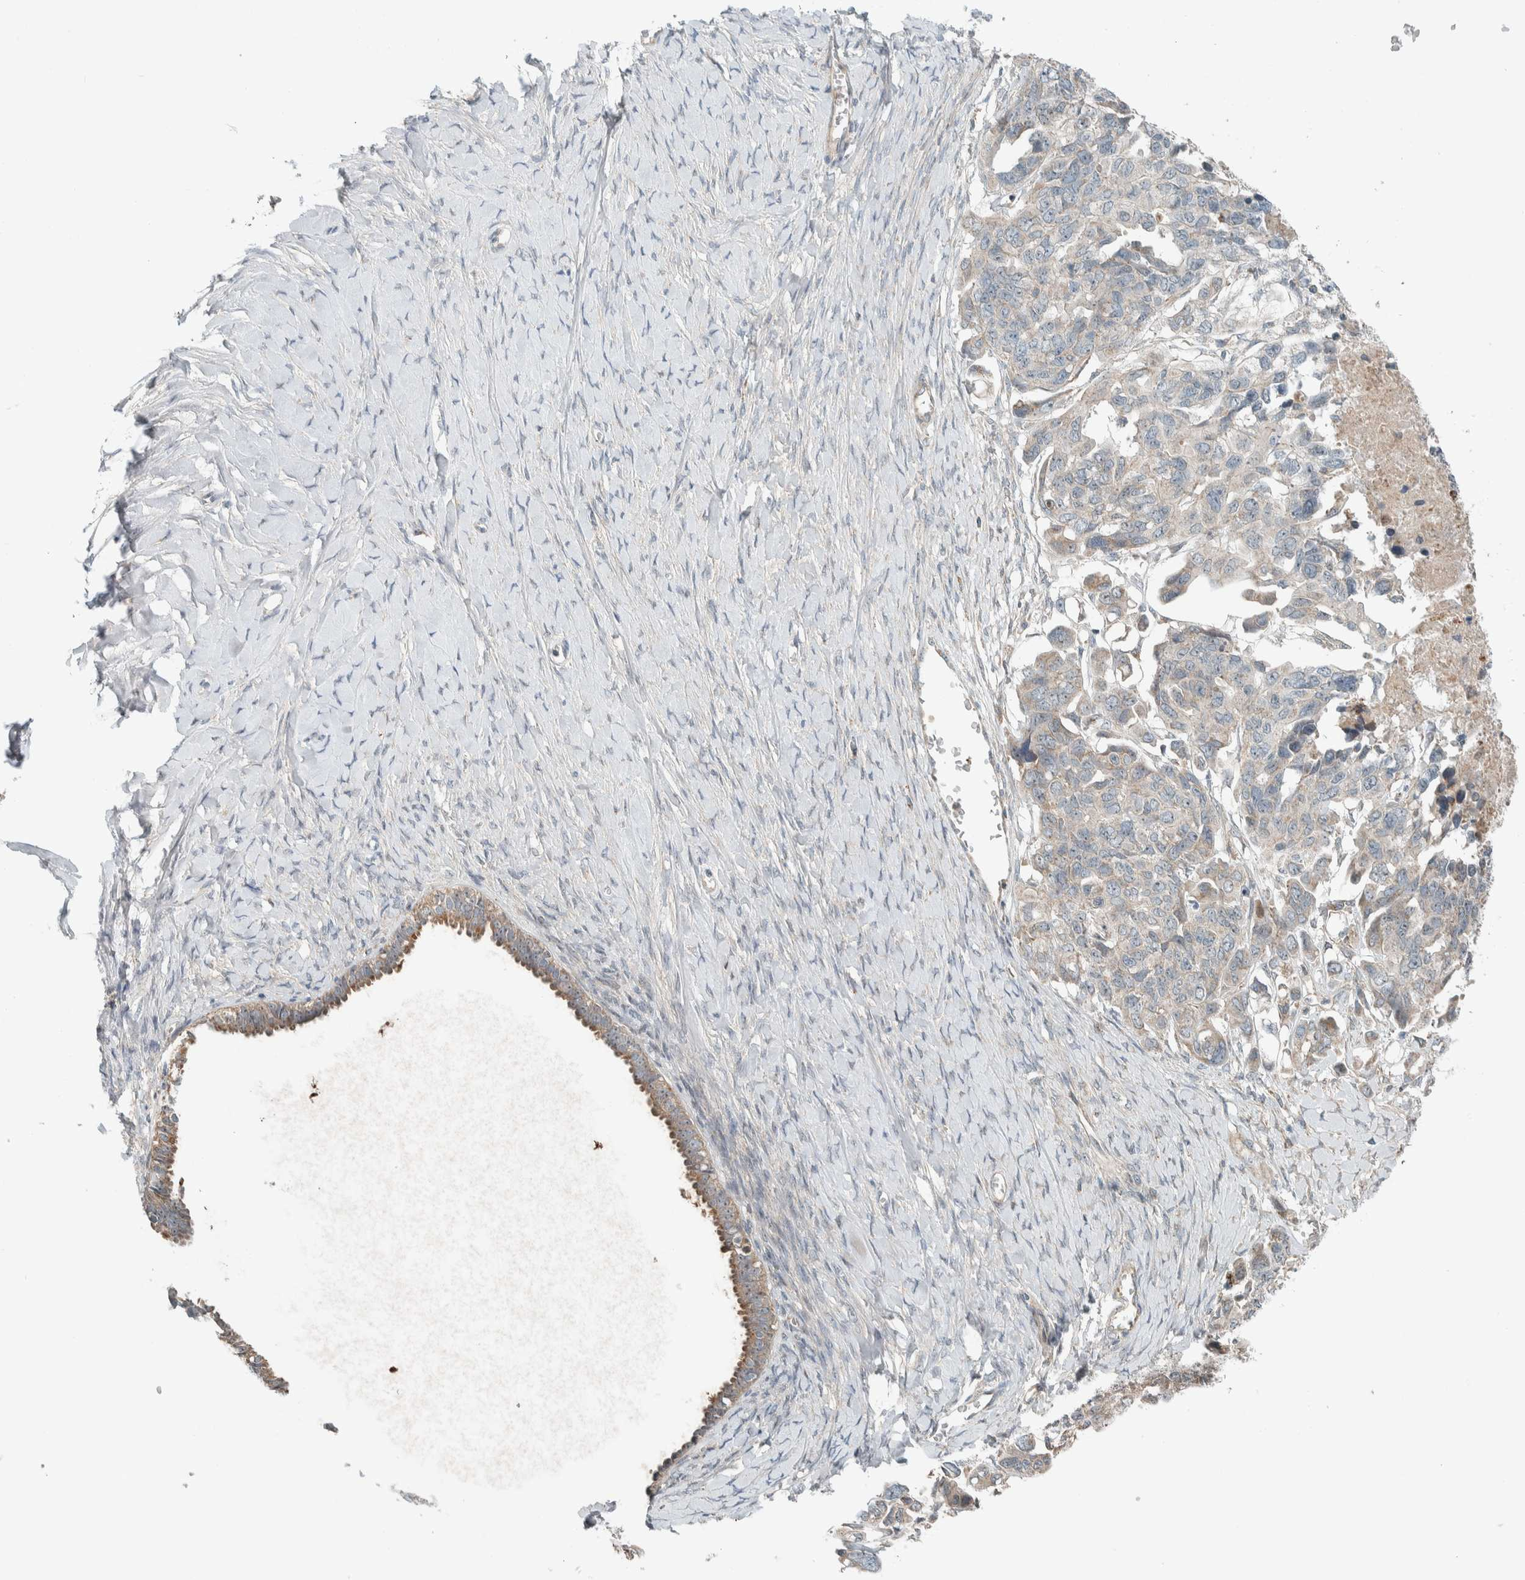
{"staining": {"intensity": "negative", "quantity": "none", "location": "none"}, "tissue": "ovarian cancer", "cell_type": "Tumor cells", "image_type": "cancer", "snomed": [{"axis": "morphology", "description": "Cystadenocarcinoma, serous, NOS"}, {"axis": "topography", "description": "Ovary"}], "caption": "Immunohistochemical staining of human ovarian serous cystadenocarcinoma exhibits no significant staining in tumor cells. (IHC, brightfield microscopy, high magnification).", "gene": "SLFN12L", "patient": {"sex": "female", "age": 79}}